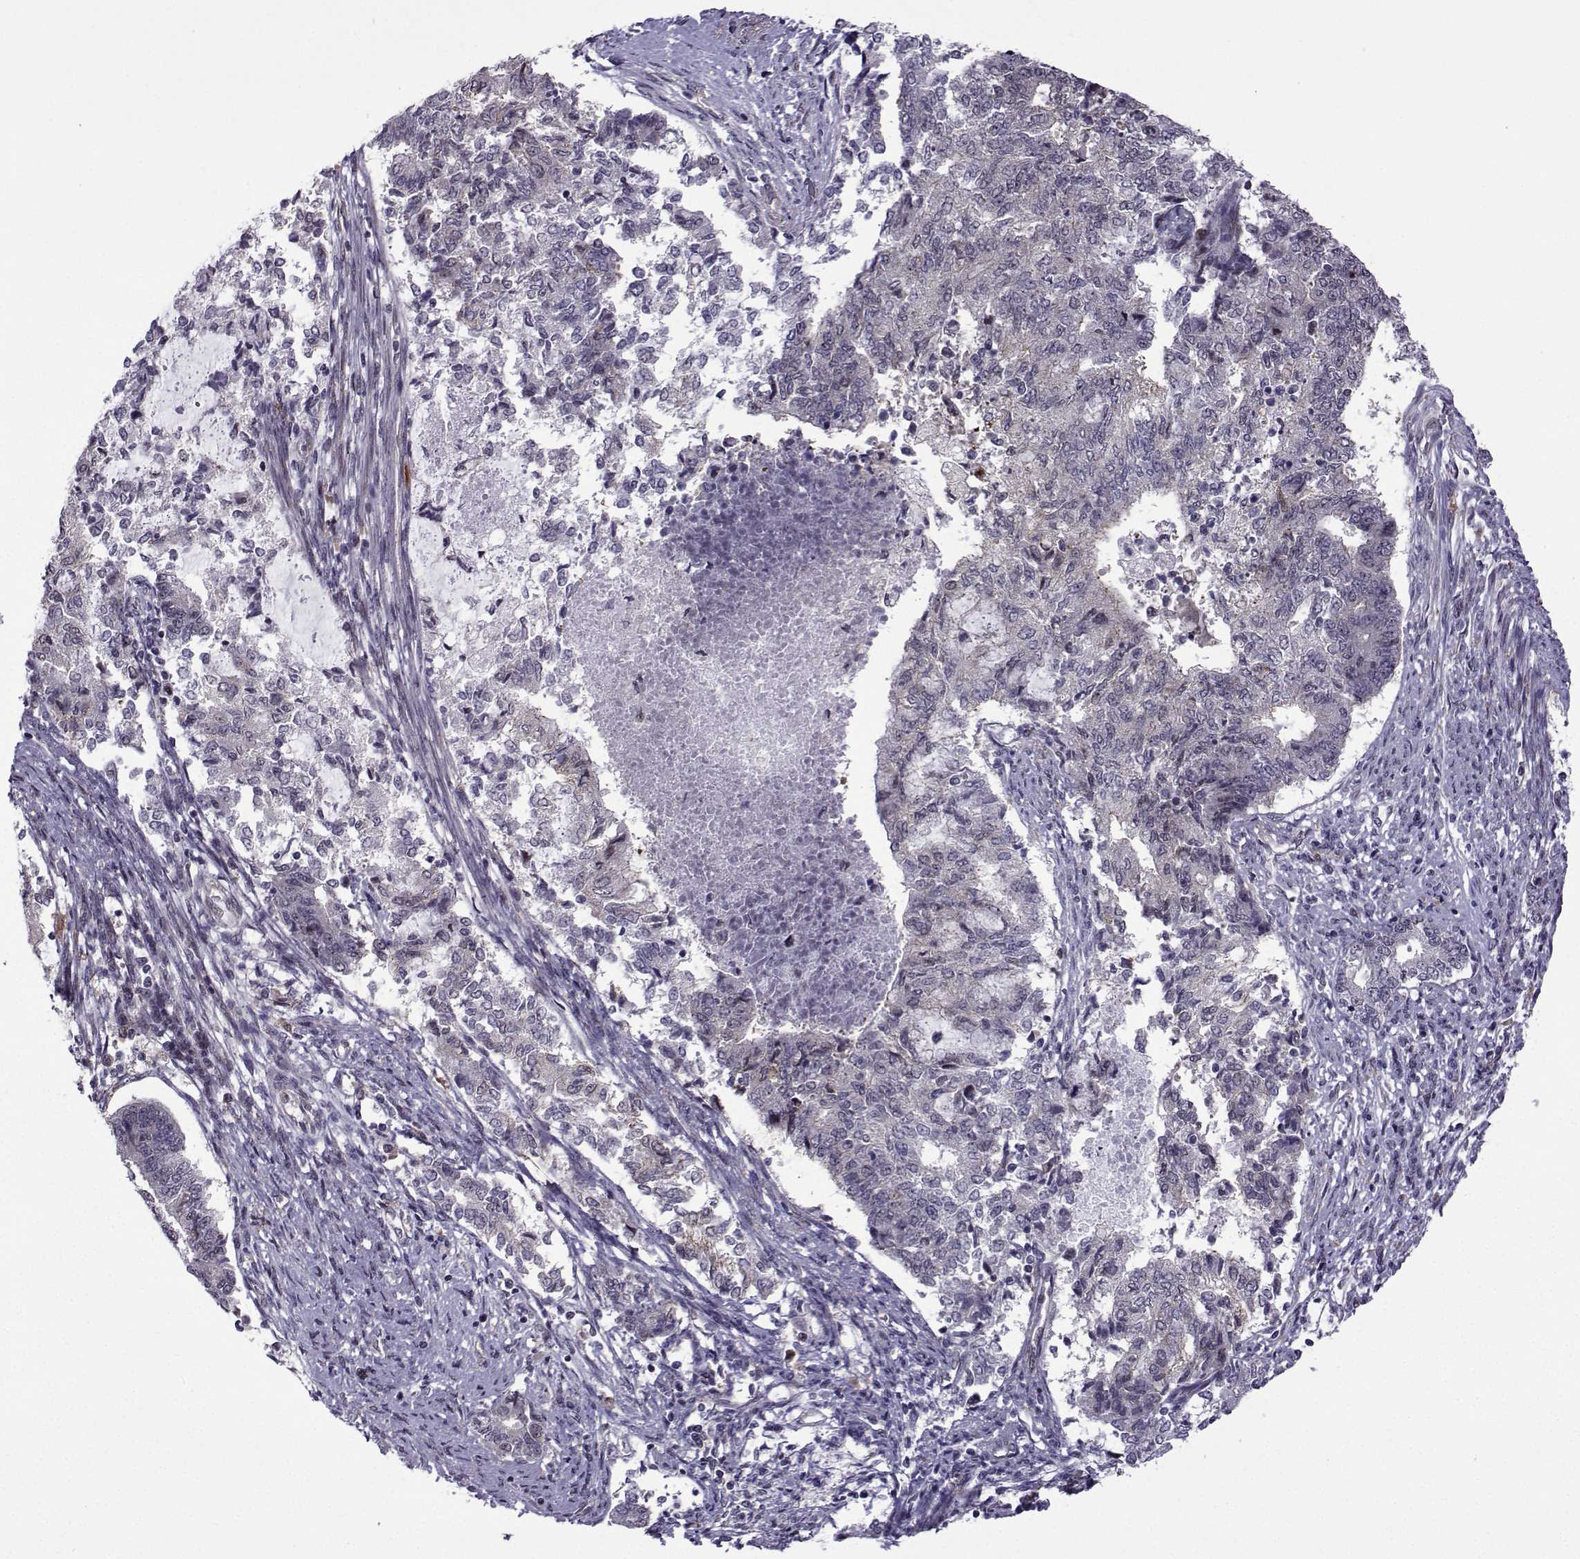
{"staining": {"intensity": "negative", "quantity": "none", "location": "none"}, "tissue": "endometrial cancer", "cell_type": "Tumor cells", "image_type": "cancer", "snomed": [{"axis": "morphology", "description": "Adenocarcinoma, NOS"}, {"axis": "topography", "description": "Endometrium"}], "caption": "The IHC photomicrograph has no significant expression in tumor cells of adenocarcinoma (endometrial) tissue.", "gene": "FGF3", "patient": {"sex": "female", "age": 65}}